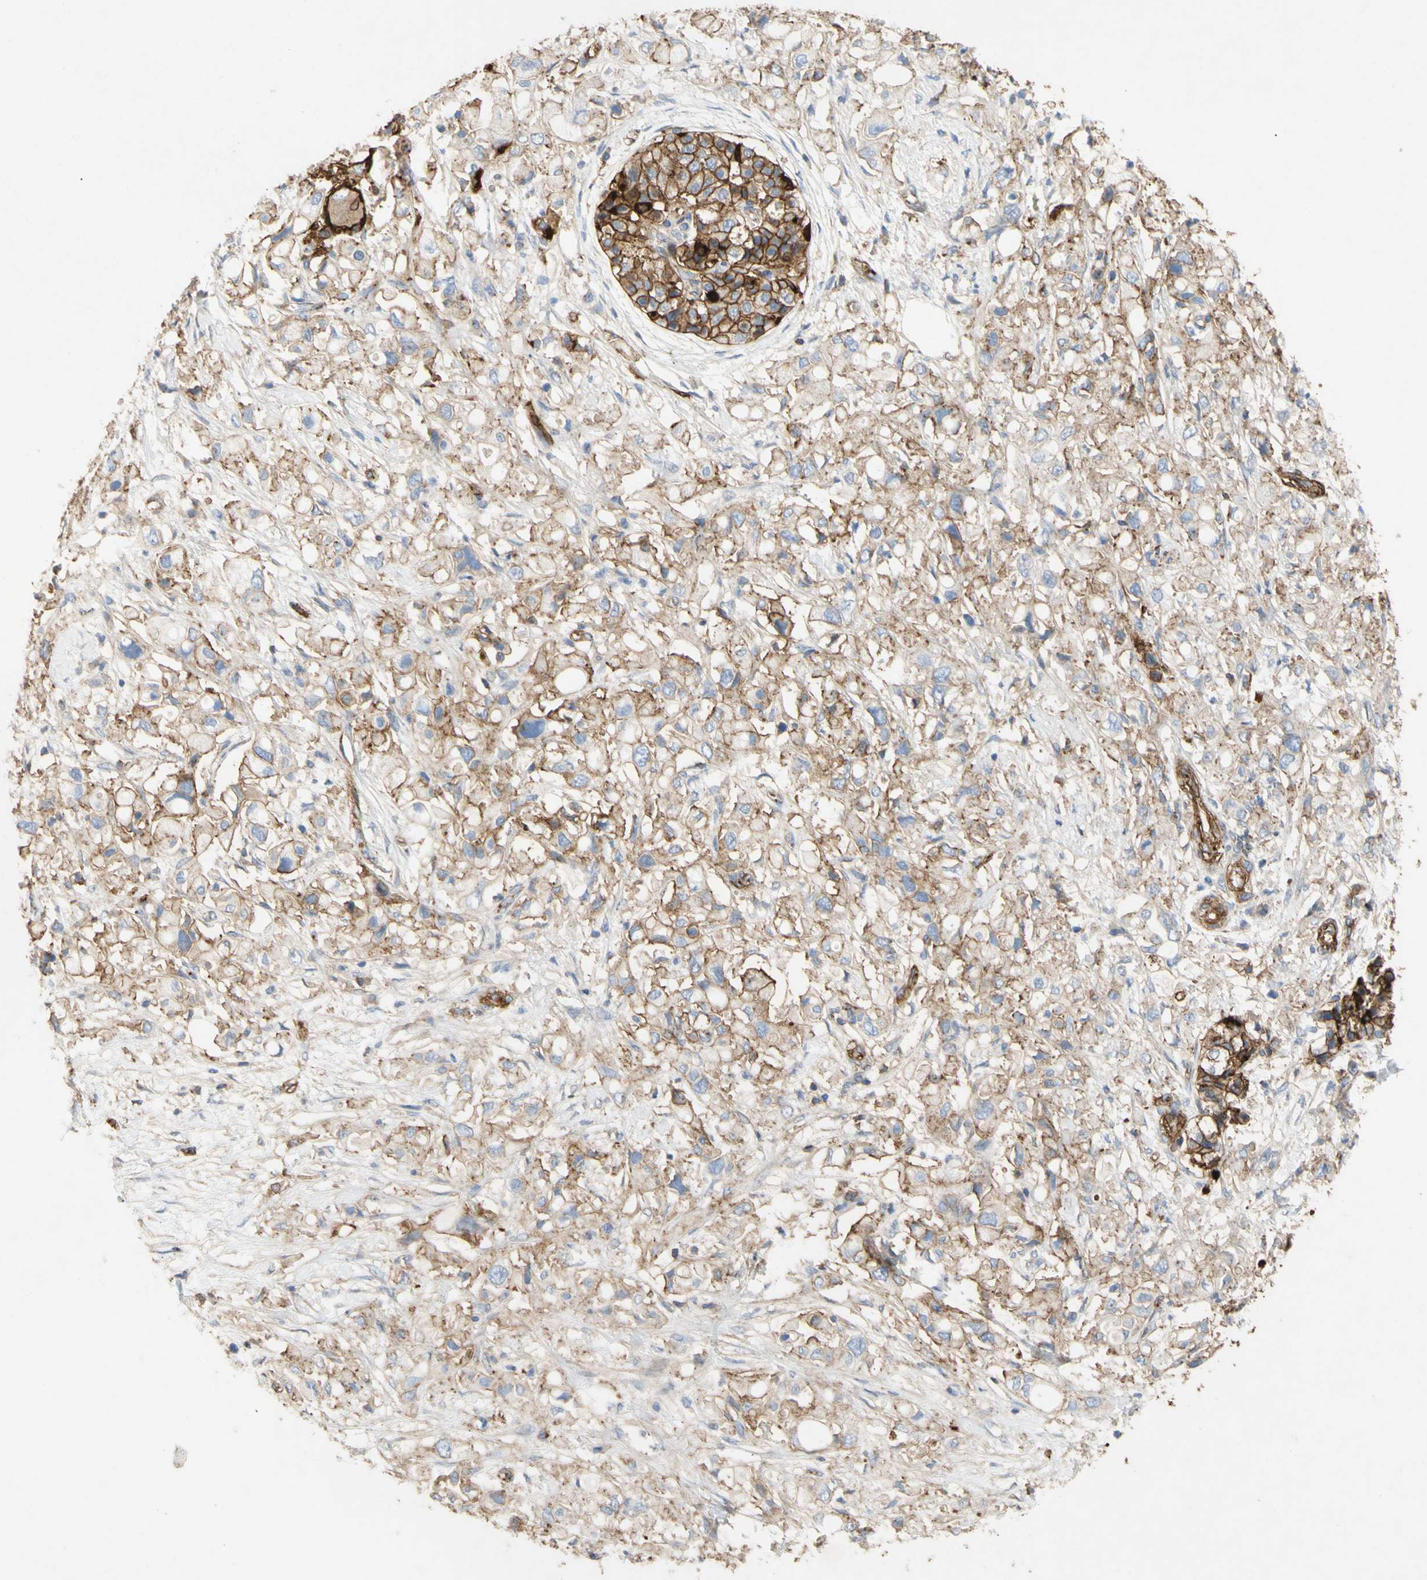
{"staining": {"intensity": "strong", "quantity": "25%-75%", "location": "cytoplasmic/membranous"}, "tissue": "pancreatic cancer", "cell_type": "Tumor cells", "image_type": "cancer", "snomed": [{"axis": "morphology", "description": "Adenocarcinoma, NOS"}, {"axis": "topography", "description": "Pancreas"}], "caption": "Immunohistochemistry staining of adenocarcinoma (pancreatic), which shows high levels of strong cytoplasmic/membranous positivity in approximately 25%-75% of tumor cells indicating strong cytoplasmic/membranous protein staining. The staining was performed using DAB (3,3'-diaminobenzidine) (brown) for protein detection and nuclei were counterstained in hematoxylin (blue).", "gene": "ATP2A3", "patient": {"sex": "female", "age": 56}}